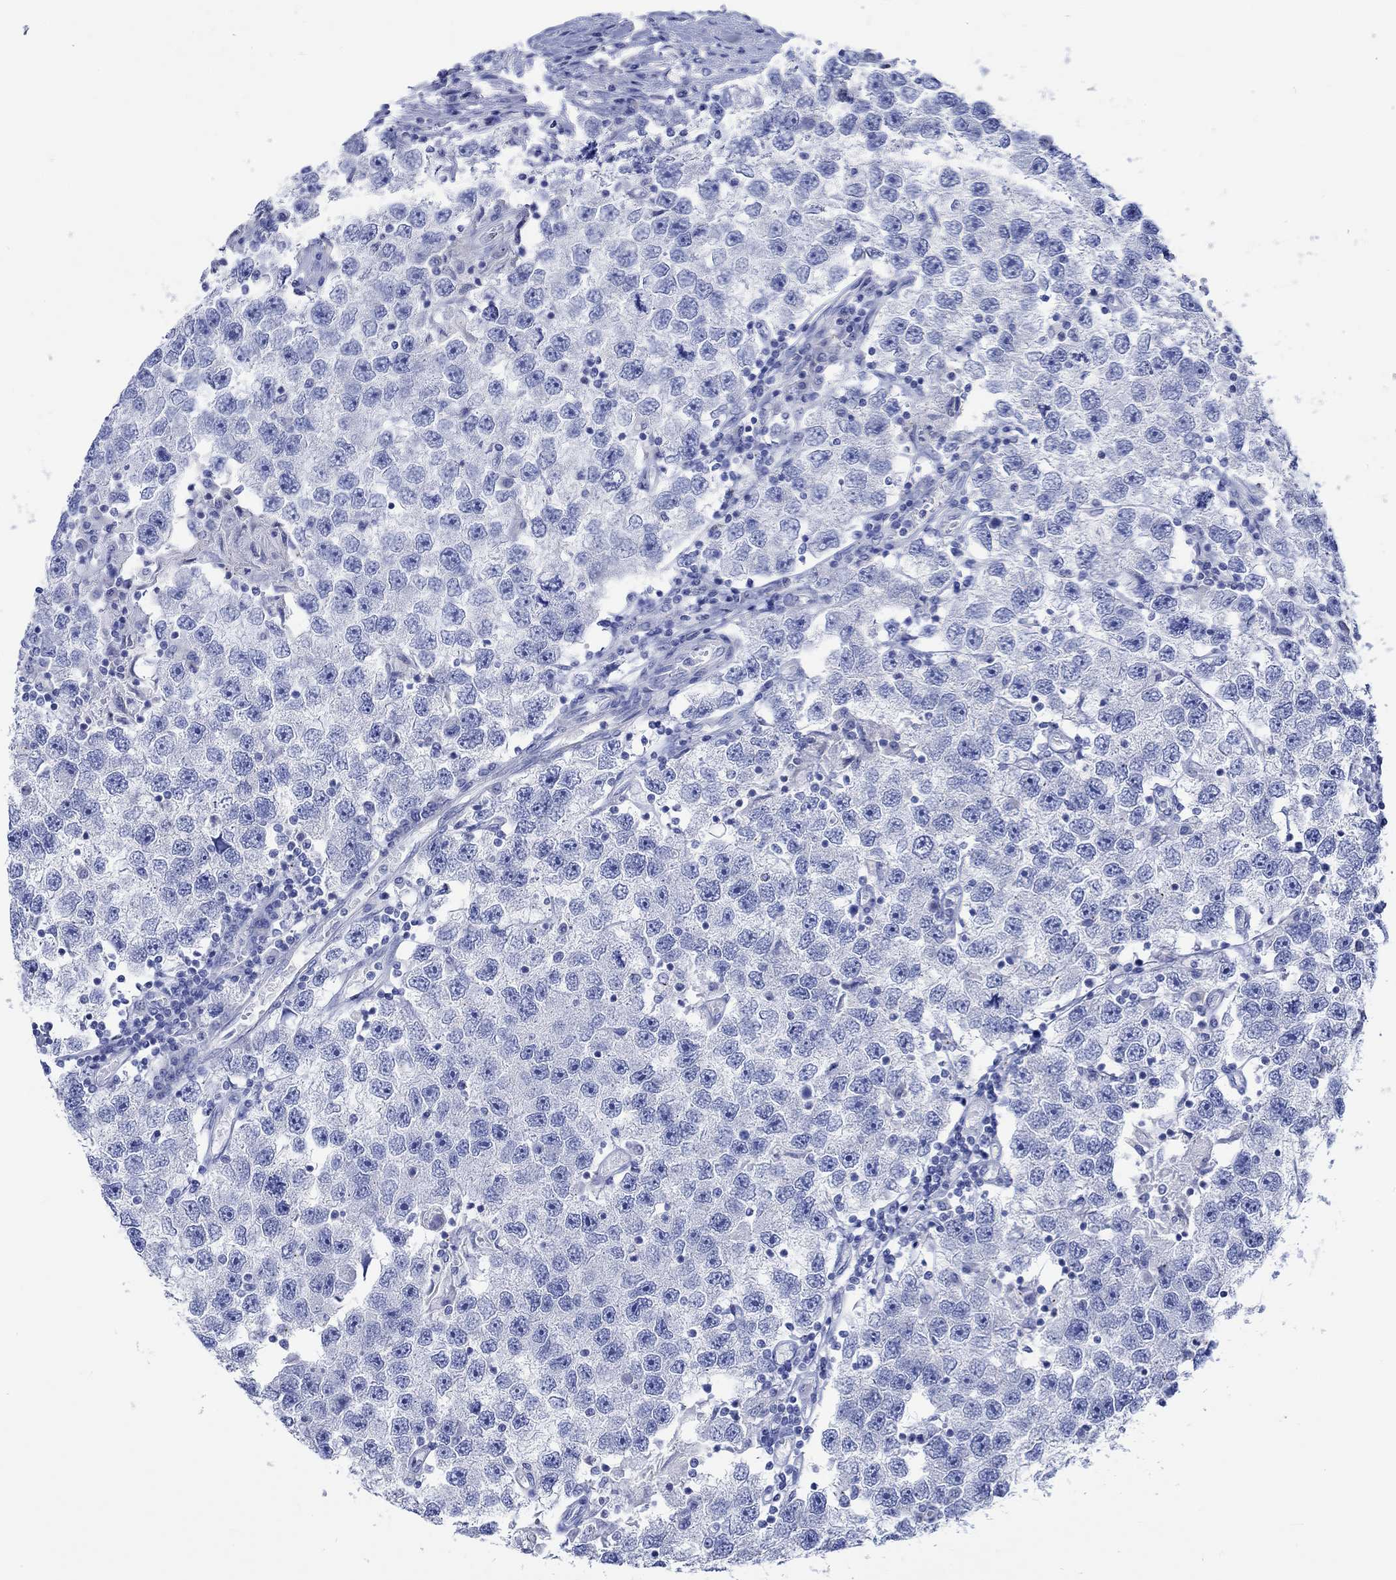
{"staining": {"intensity": "negative", "quantity": "none", "location": "none"}, "tissue": "testis cancer", "cell_type": "Tumor cells", "image_type": "cancer", "snomed": [{"axis": "morphology", "description": "Seminoma, NOS"}, {"axis": "topography", "description": "Testis"}], "caption": "Immunohistochemistry (IHC) of seminoma (testis) exhibits no positivity in tumor cells.", "gene": "CPLX2", "patient": {"sex": "male", "age": 26}}